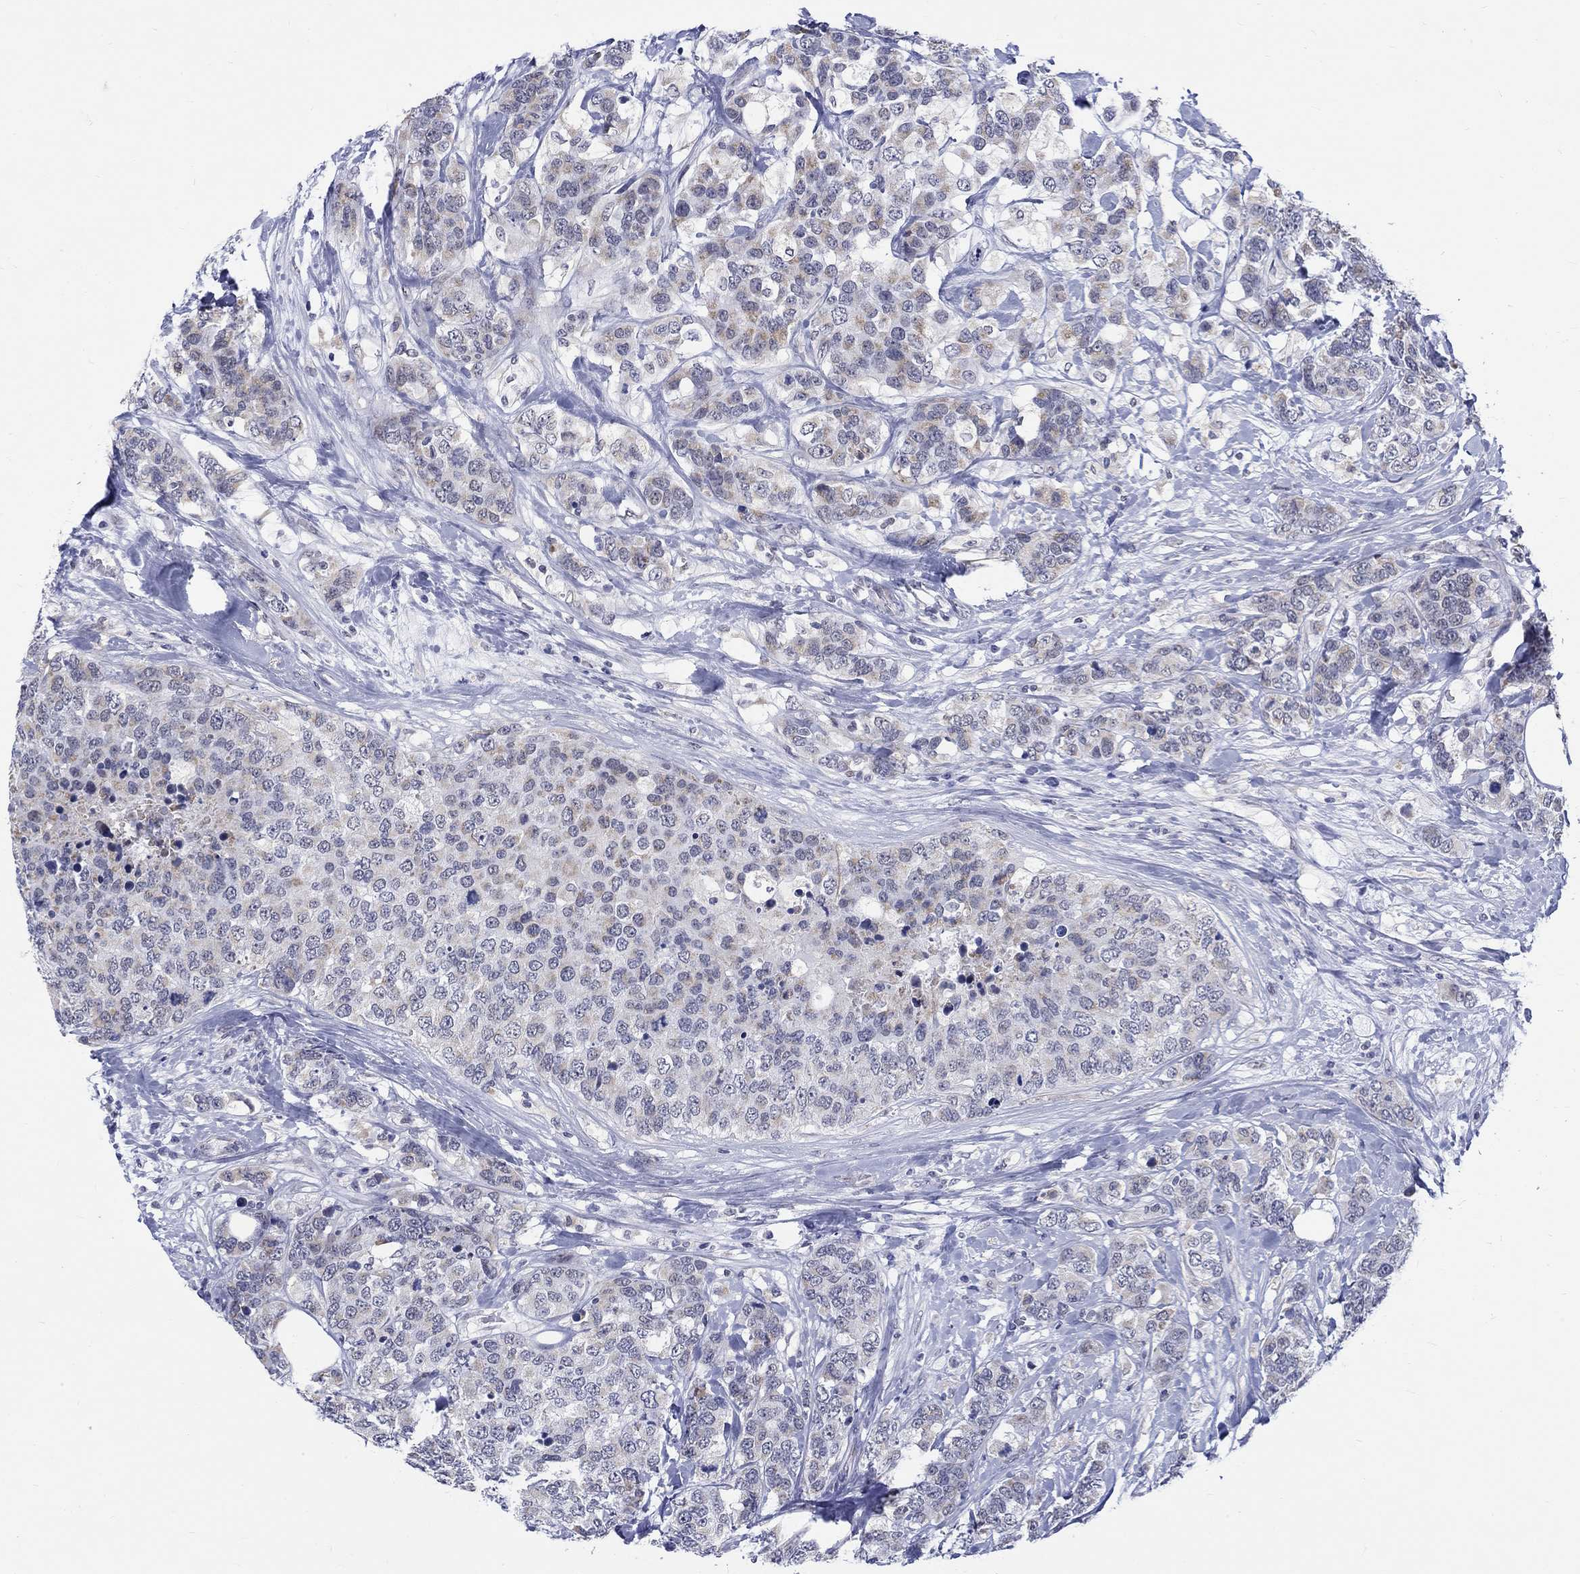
{"staining": {"intensity": "weak", "quantity": "<25%", "location": "cytoplasmic/membranous"}, "tissue": "breast cancer", "cell_type": "Tumor cells", "image_type": "cancer", "snomed": [{"axis": "morphology", "description": "Lobular carcinoma"}, {"axis": "topography", "description": "Breast"}], "caption": "IHC of breast lobular carcinoma displays no expression in tumor cells.", "gene": "ST6GALNAC1", "patient": {"sex": "female", "age": 59}}